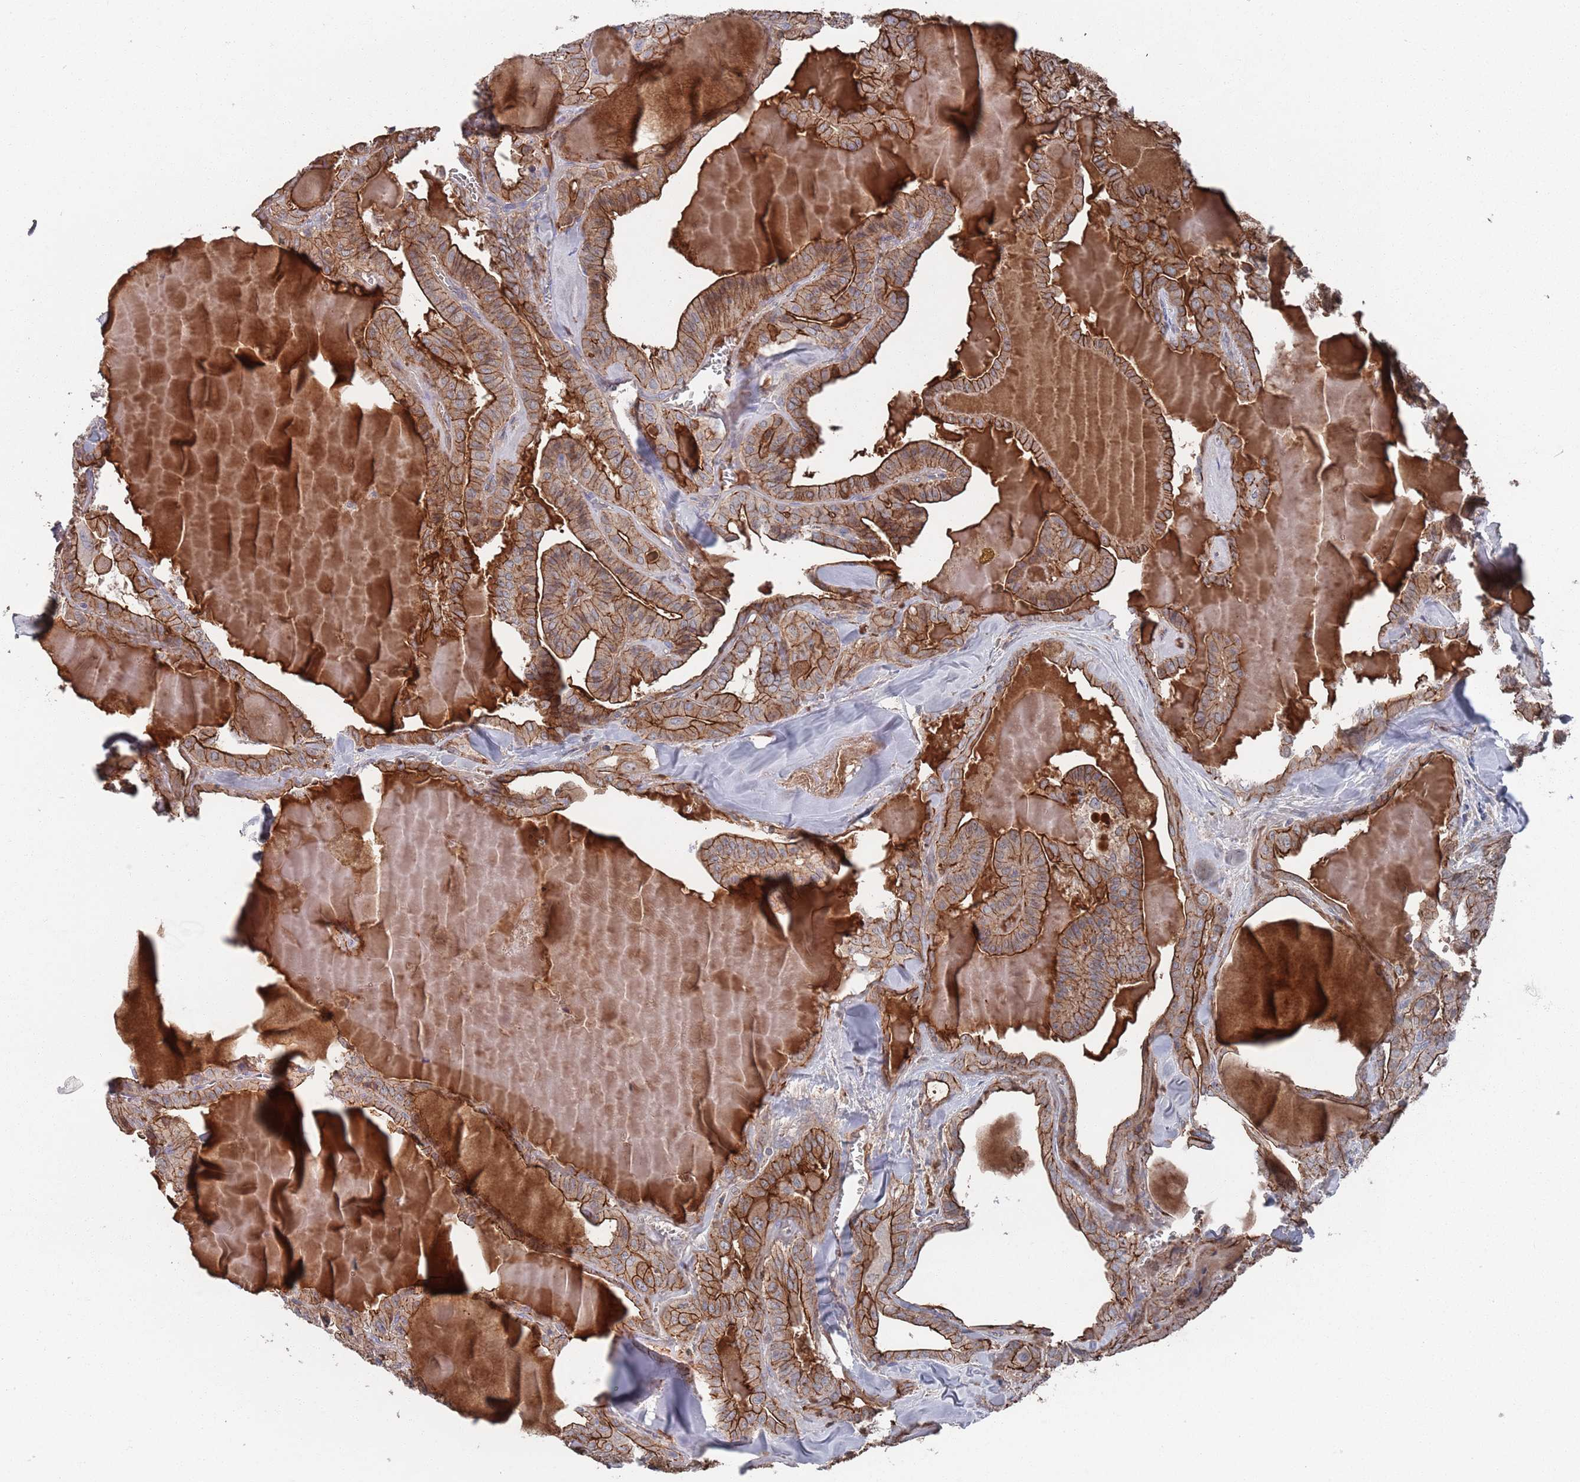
{"staining": {"intensity": "strong", "quantity": "25%-75%", "location": "cytoplasmic/membranous"}, "tissue": "thyroid cancer", "cell_type": "Tumor cells", "image_type": "cancer", "snomed": [{"axis": "morphology", "description": "Papillary adenocarcinoma, NOS"}, {"axis": "topography", "description": "Thyroid gland"}], "caption": "Protein expression analysis of thyroid cancer (papillary adenocarcinoma) demonstrates strong cytoplasmic/membranous expression in approximately 25%-75% of tumor cells.", "gene": "PLEKHA4", "patient": {"sex": "male", "age": 52}}